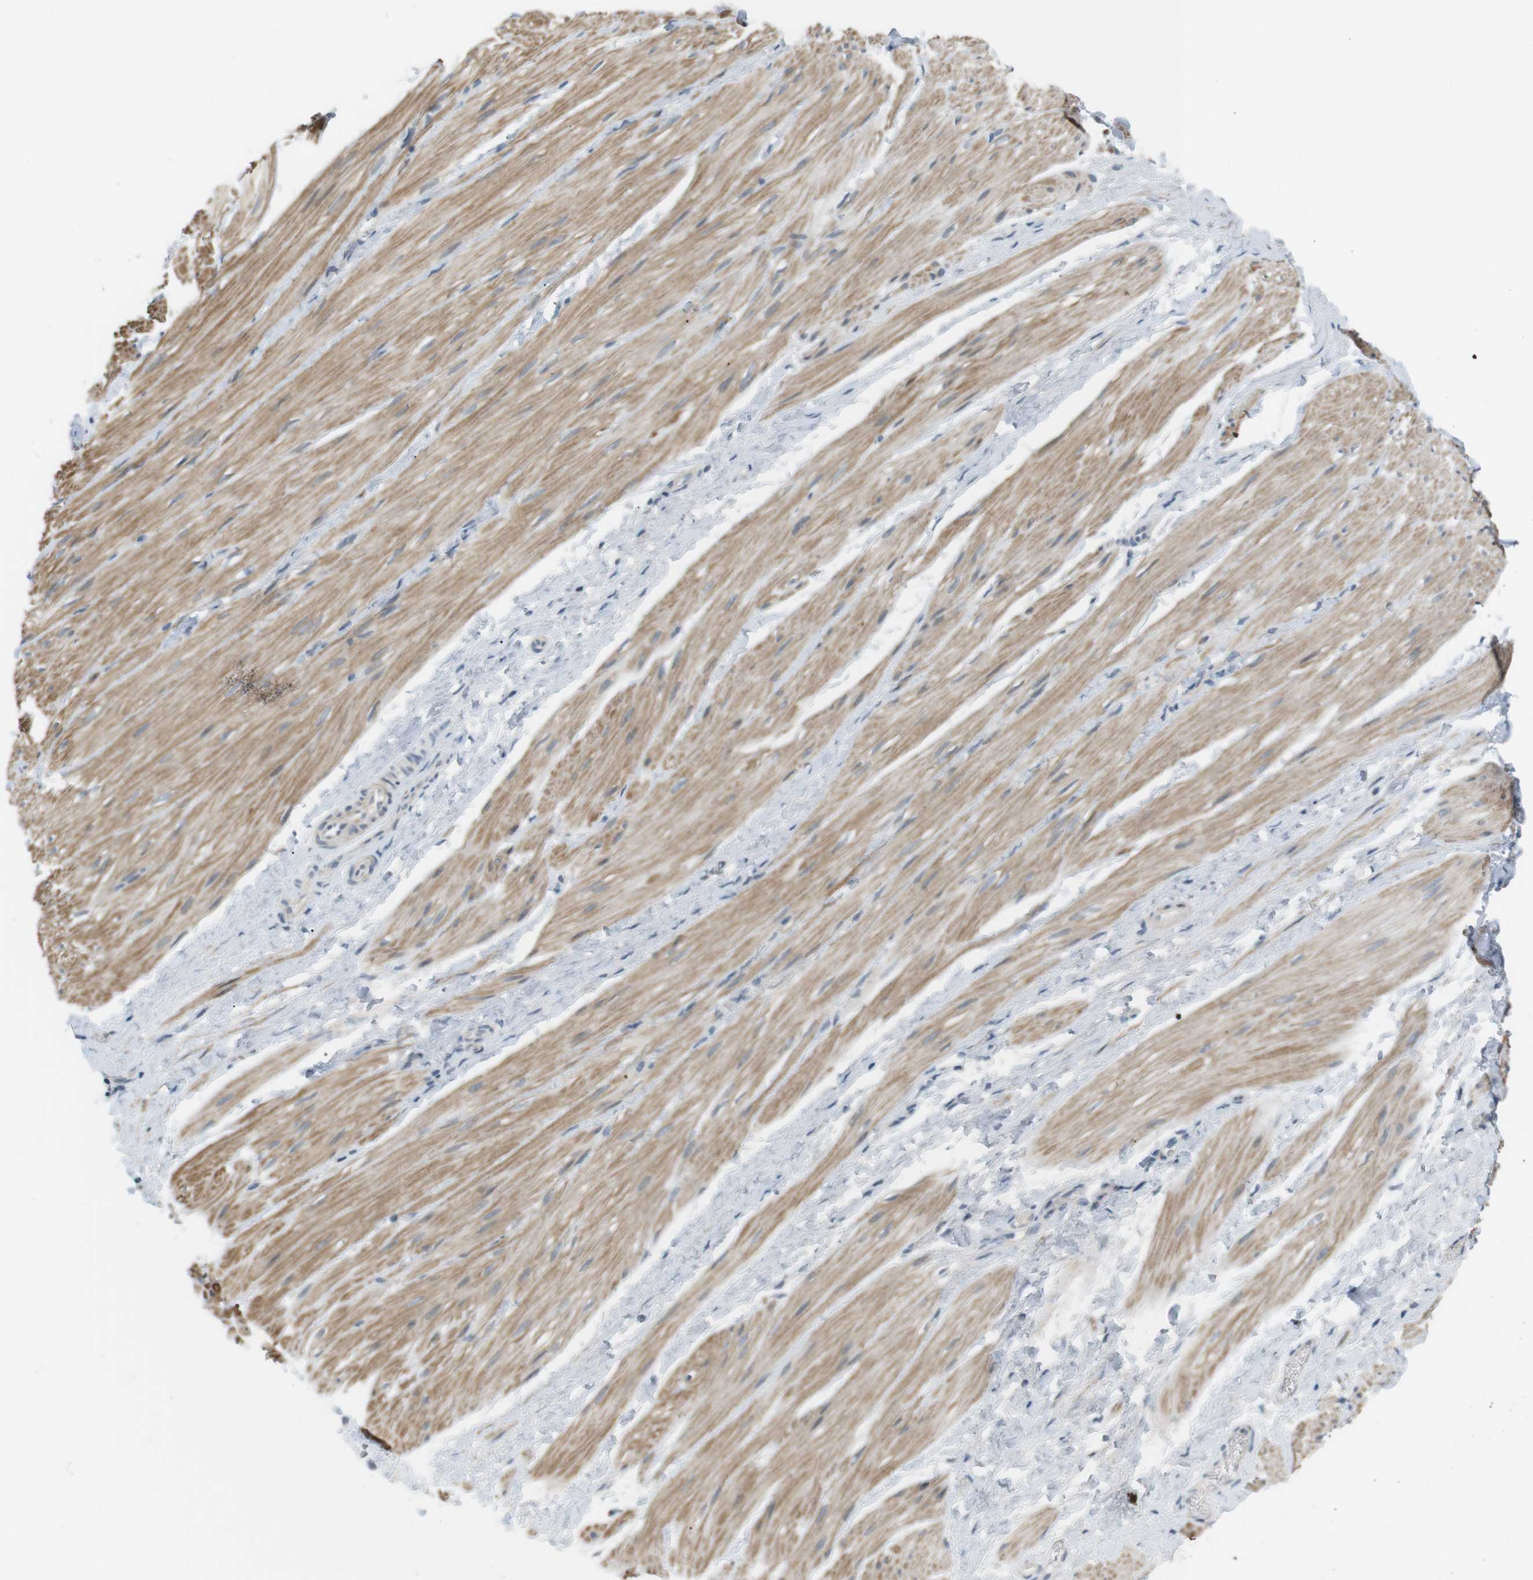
{"staining": {"intensity": "moderate", "quantity": "25%-75%", "location": "cytoplasmic/membranous"}, "tissue": "smooth muscle", "cell_type": "Smooth muscle cells", "image_type": "normal", "snomed": [{"axis": "morphology", "description": "Normal tissue, NOS"}, {"axis": "topography", "description": "Smooth muscle"}], "caption": "Immunohistochemistry micrograph of unremarkable human smooth muscle stained for a protein (brown), which shows medium levels of moderate cytoplasmic/membranous expression in approximately 25%-75% of smooth muscle cells.", "gene": "RTN3", "patient": {"sex": "male", "age": 16}}